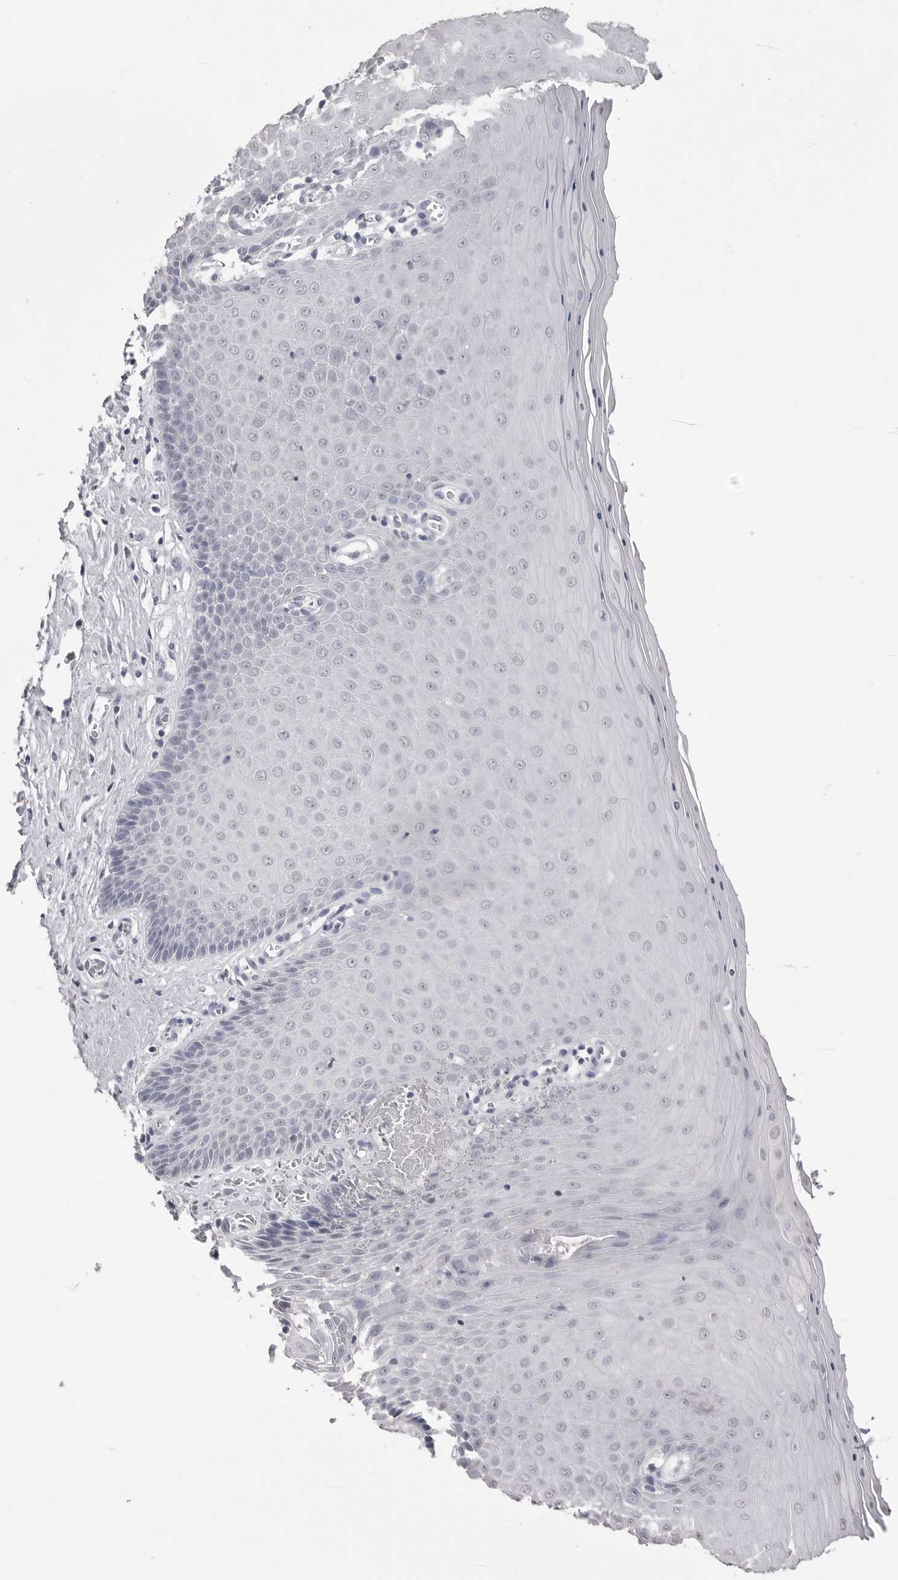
{"staining": {"intensity": "negative", "quantity": "none", "location": "none"}, "tissue": "cervix", "cell_type": "Glandular cells", "image_type": "normal", "snomed": [{"axis": "morphology", "description": "Normal tissue, NOS"}, {"axis": "topography", "description": "Cervix"}], "caption": "A high-resolution image shows immunohistochemistry staining of normal cervix, which exhibits no significant staining in glandular cells.", "gene": "ICAM5", "patient": {"sex": "female", "age": 55}}